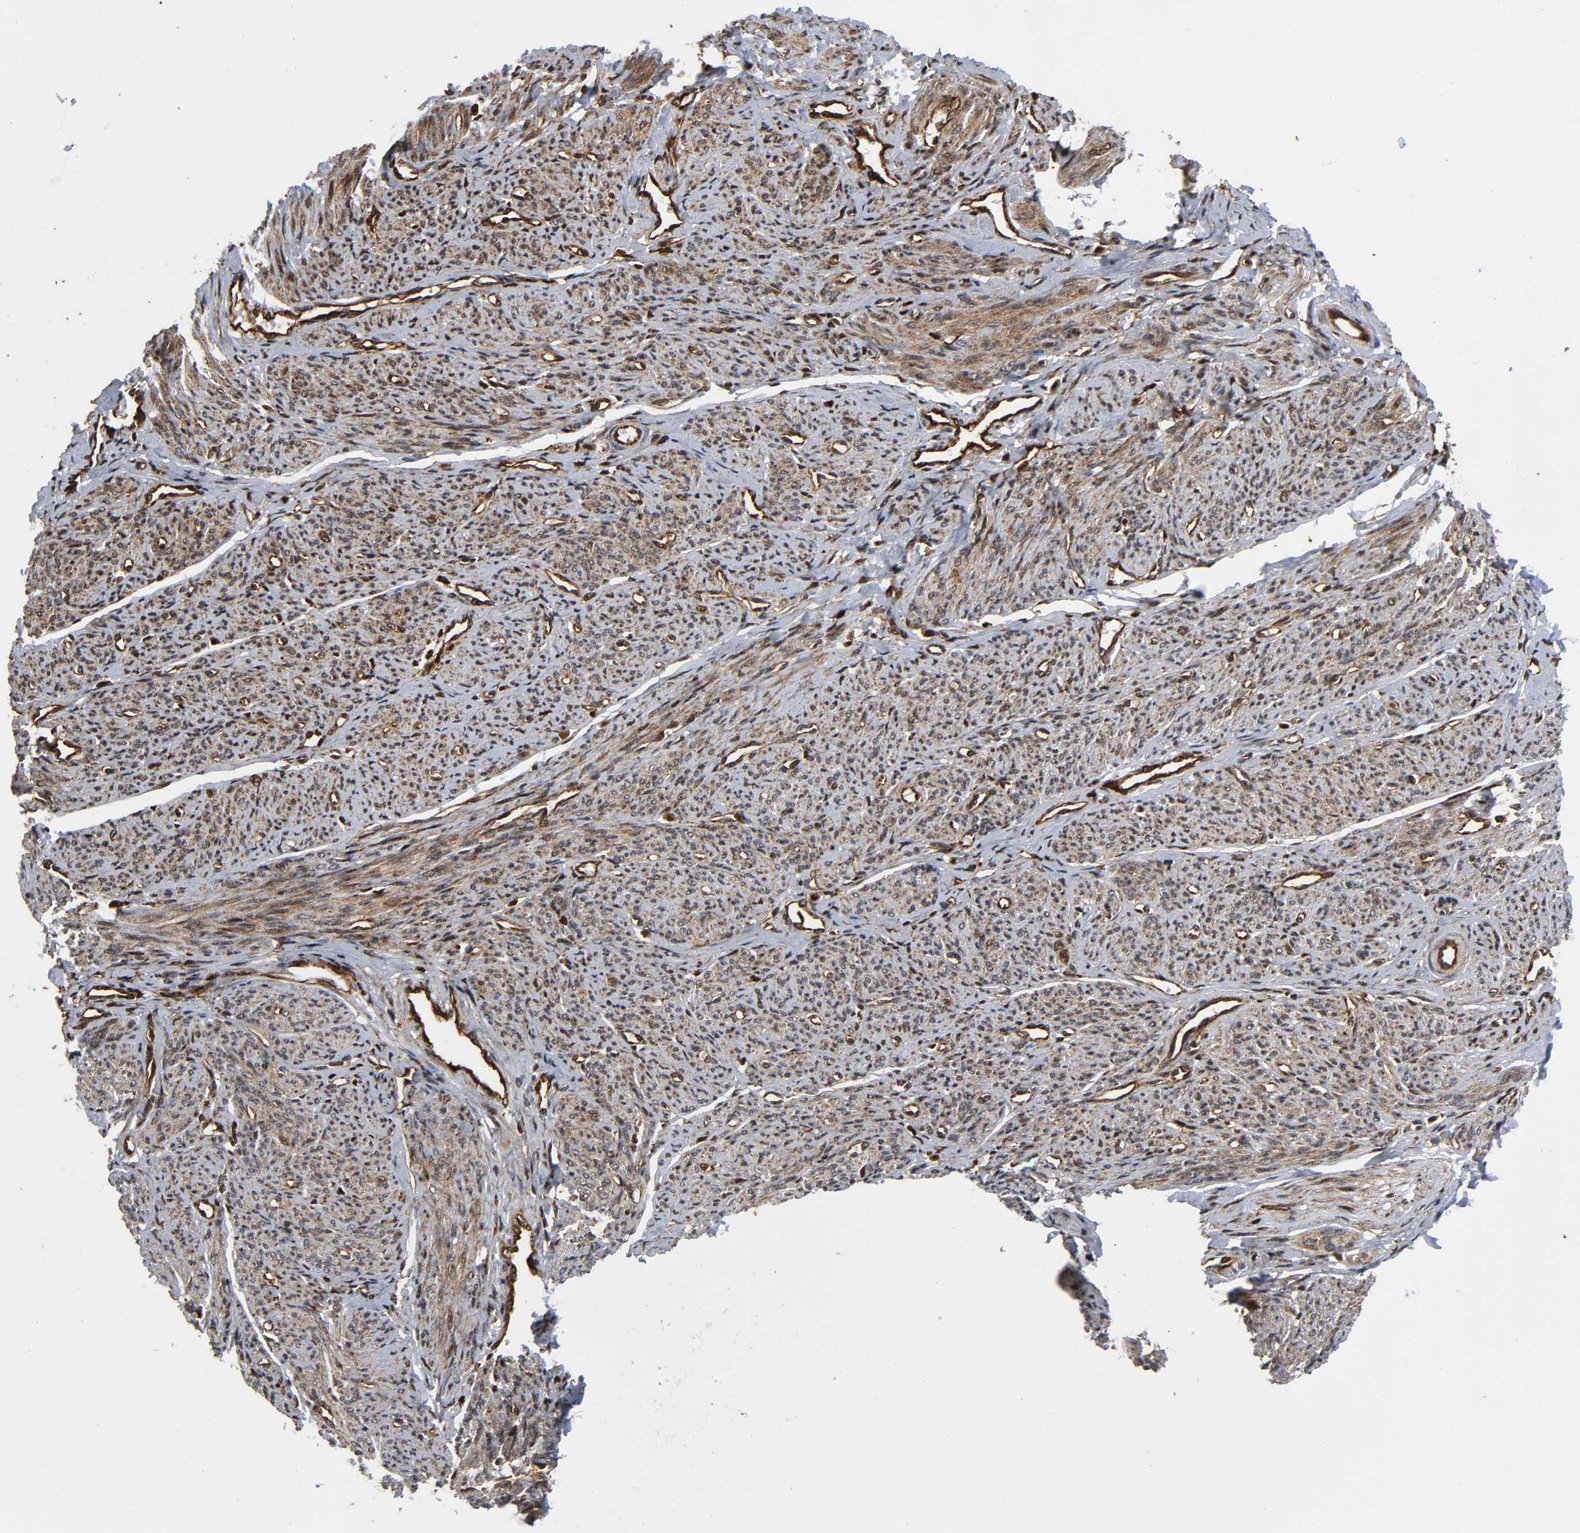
{"staining": {"intensity": "moderate", "quantity": "<25%", "location": "cytoplasmic/membranous,nuclear"}, "tissue": "smooth muscle", "cell_type": "Smooth muscle cells", "image_type": "normal", "snomed": [{"axis": "morphology", "description": "Normal tissue, NOS"}, {"axis": "topography", "description": "Smooth muscle"}], "caption": "A low amount of moderate cytoplasmic/membranous,nuclear expression is identified in about <25% of smooth muscle cells in benign smooth muscle. Ihc stains the protein in brown and the nuclei are stained blue.", "gene": "MAPK1", "patient": {"sex": "female", "age": 65}}